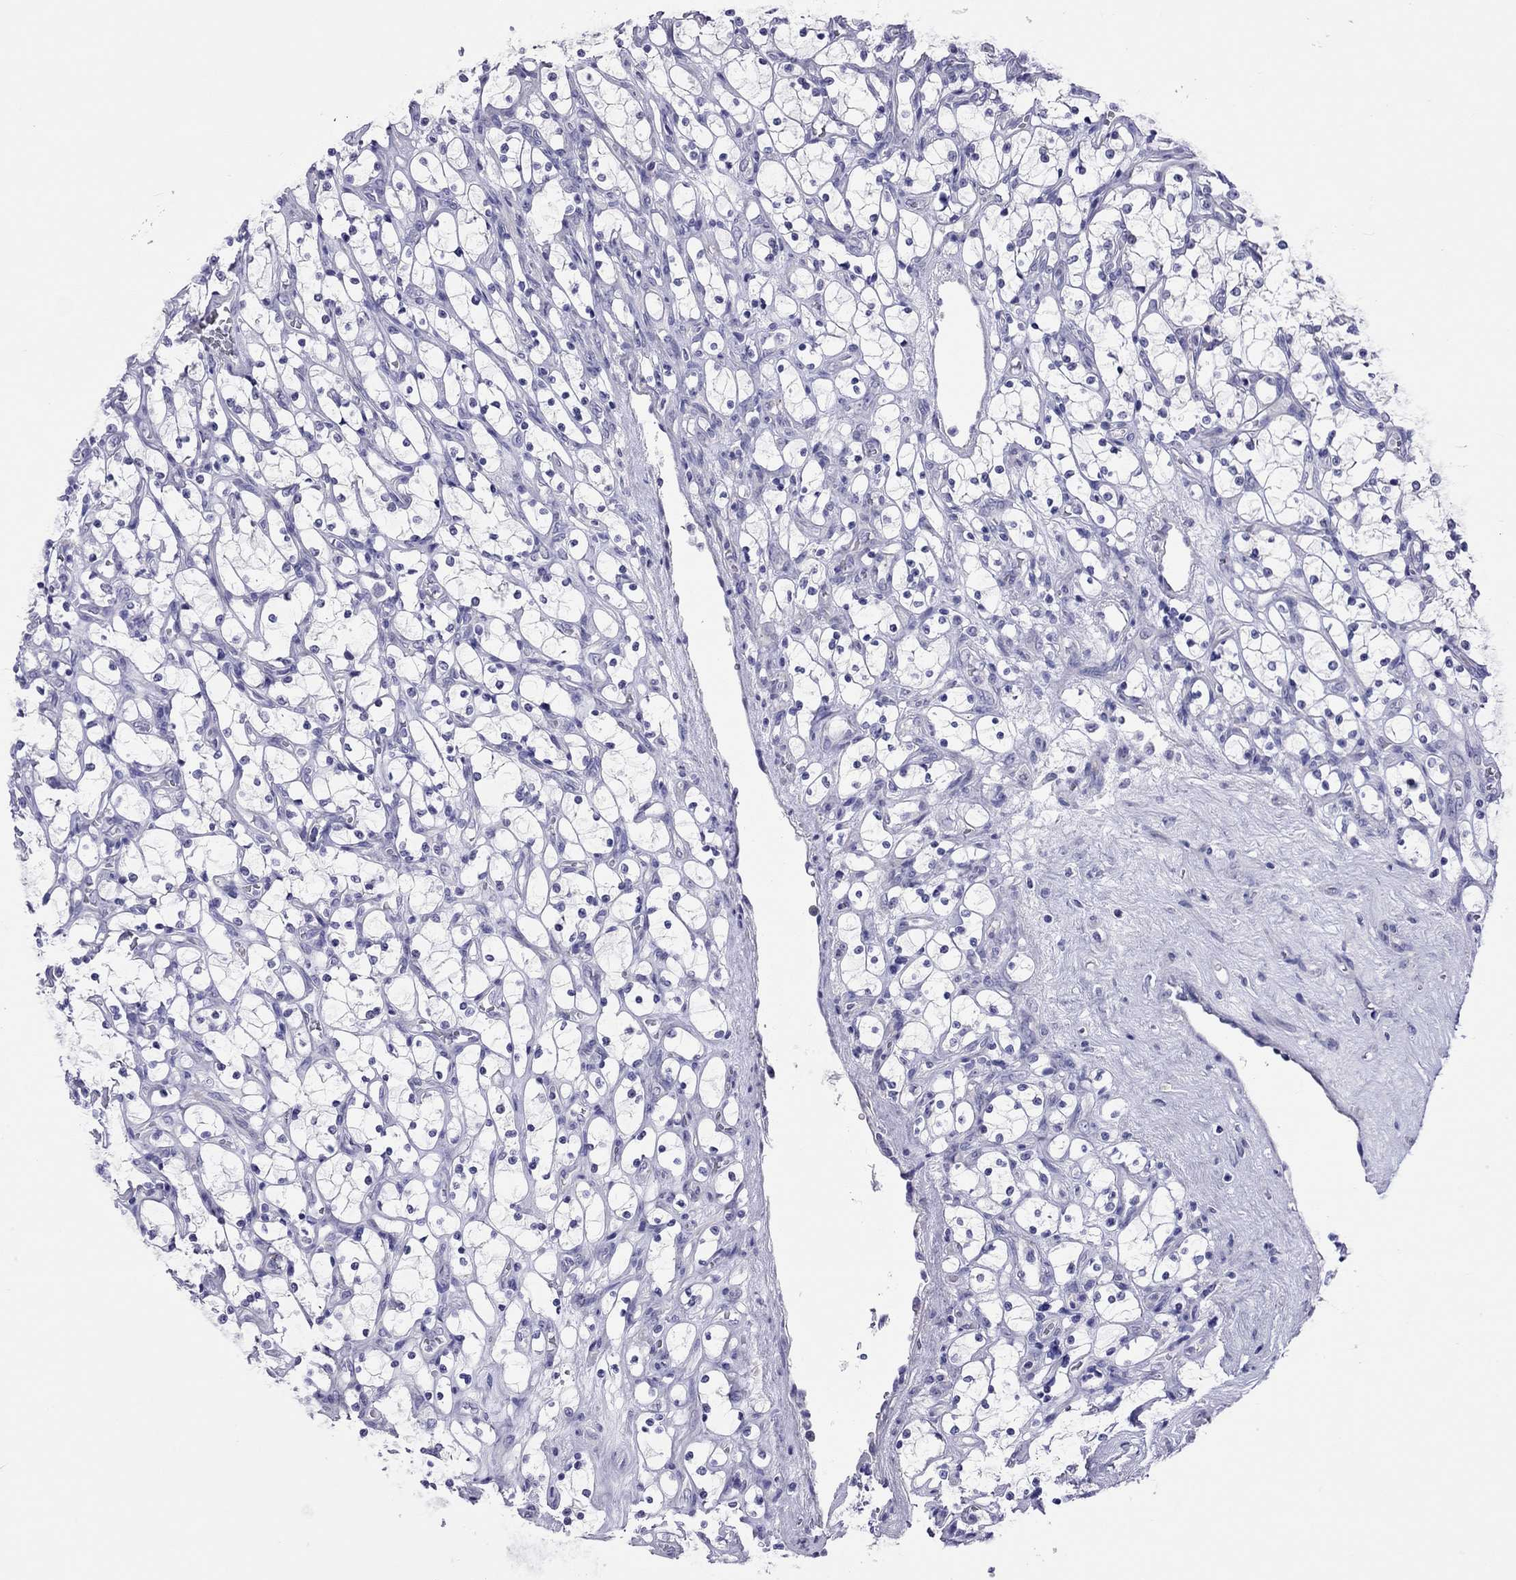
{"staining": {"intensity": "negative", "quantity": "none", "location": "none"}, "tissue": "renal cancer", "cell_type": "Tumor cells", "image_type": "cancer", "snomed": [{"axis": "morphology", "description": "Adenocarcinoma, NOS"}, {"axis": "topography", "description": "Kidney"}], "caption": "DAB (3,3'-diaminobenzidine) immunohistochemical staining of renal cancer (adenocarcinoma) demonstrates no significant expression in tumor cells.", "gene": "COL9A1", "patient": {"sex": "female", "age": 69}}